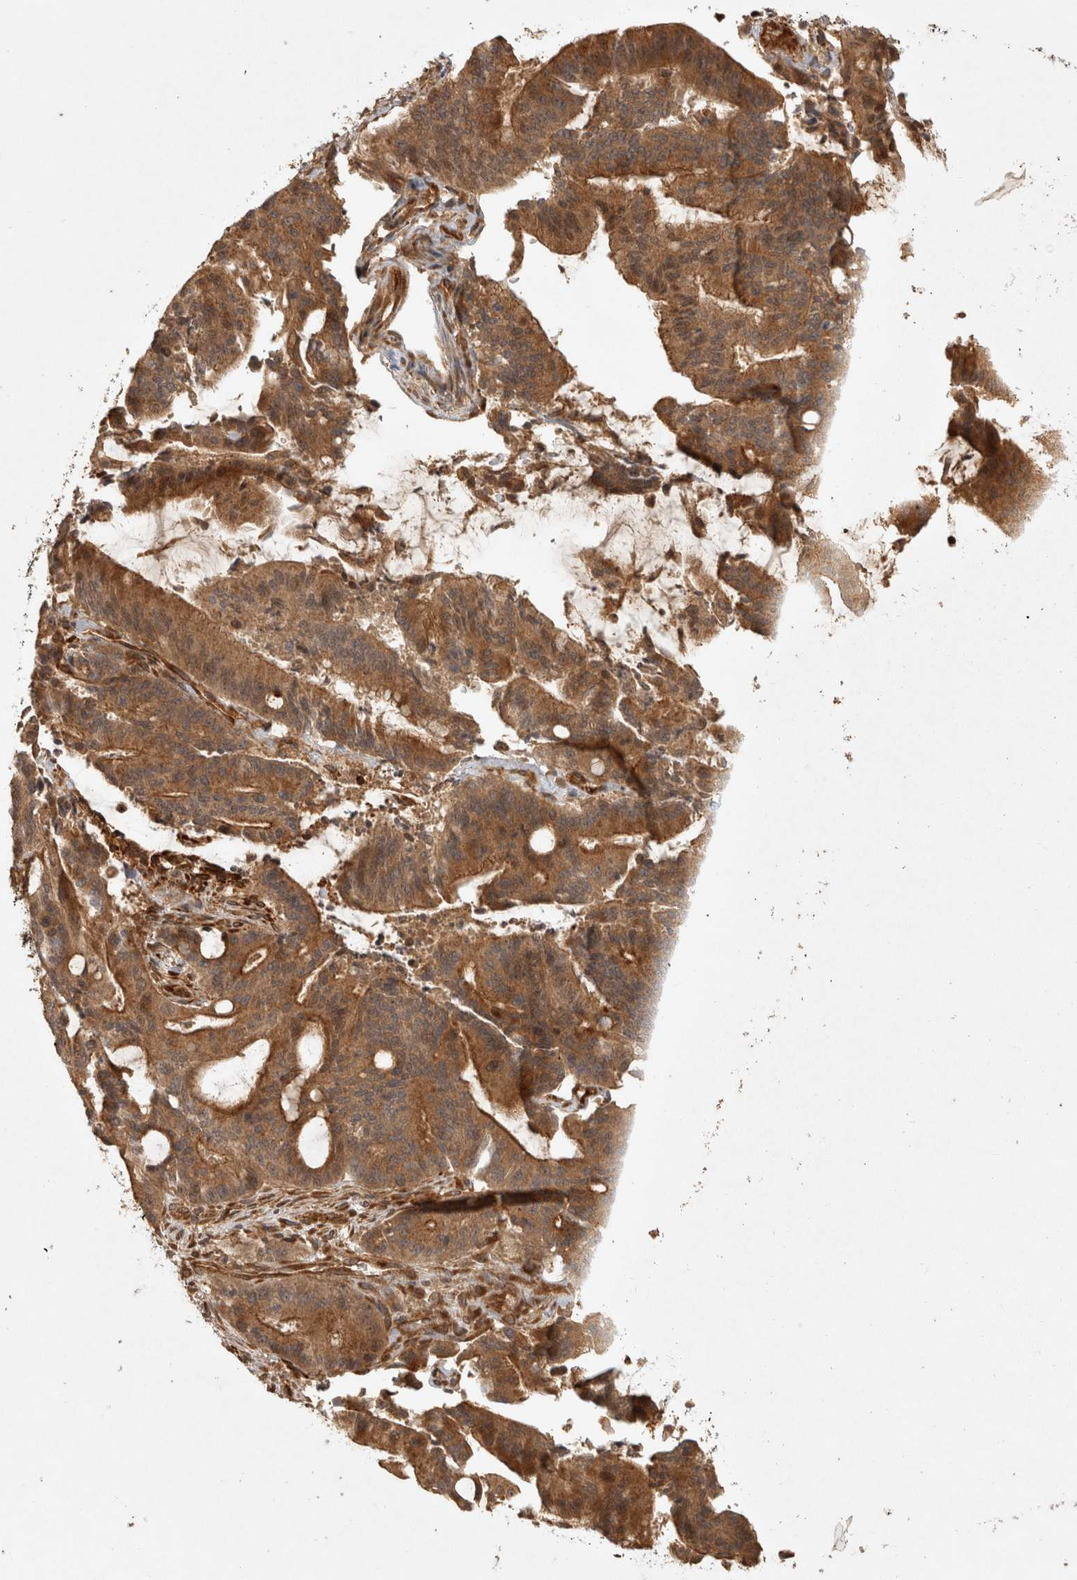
{"staining": {"intensity": "moderate", "quantity": ">75%", "location": "cytoplasmic/membranous"}, "tissue": "liver cancer", "cell_type": "Tumor cells", "image_type": "cancer", "snomed": [{"axis": "morphology", "description": "Normal tissue, NOS"}, {"axis": "morphology", "description": "Cholangiocarcinoma"}, {"axis": "topography", "description": "Liver"}, {"axis": "topography", "description": "Peripheral nerve tissue"}], "caption": "Human liver cancer (cholangiocarcinoma) stained for a protein (brown) reveals moderate cytoplasmic/membranous positive expression in about >75% of tumor cells.", "gene": "CAMSAP2", "patient": {"sex": "female", "age": 73}}